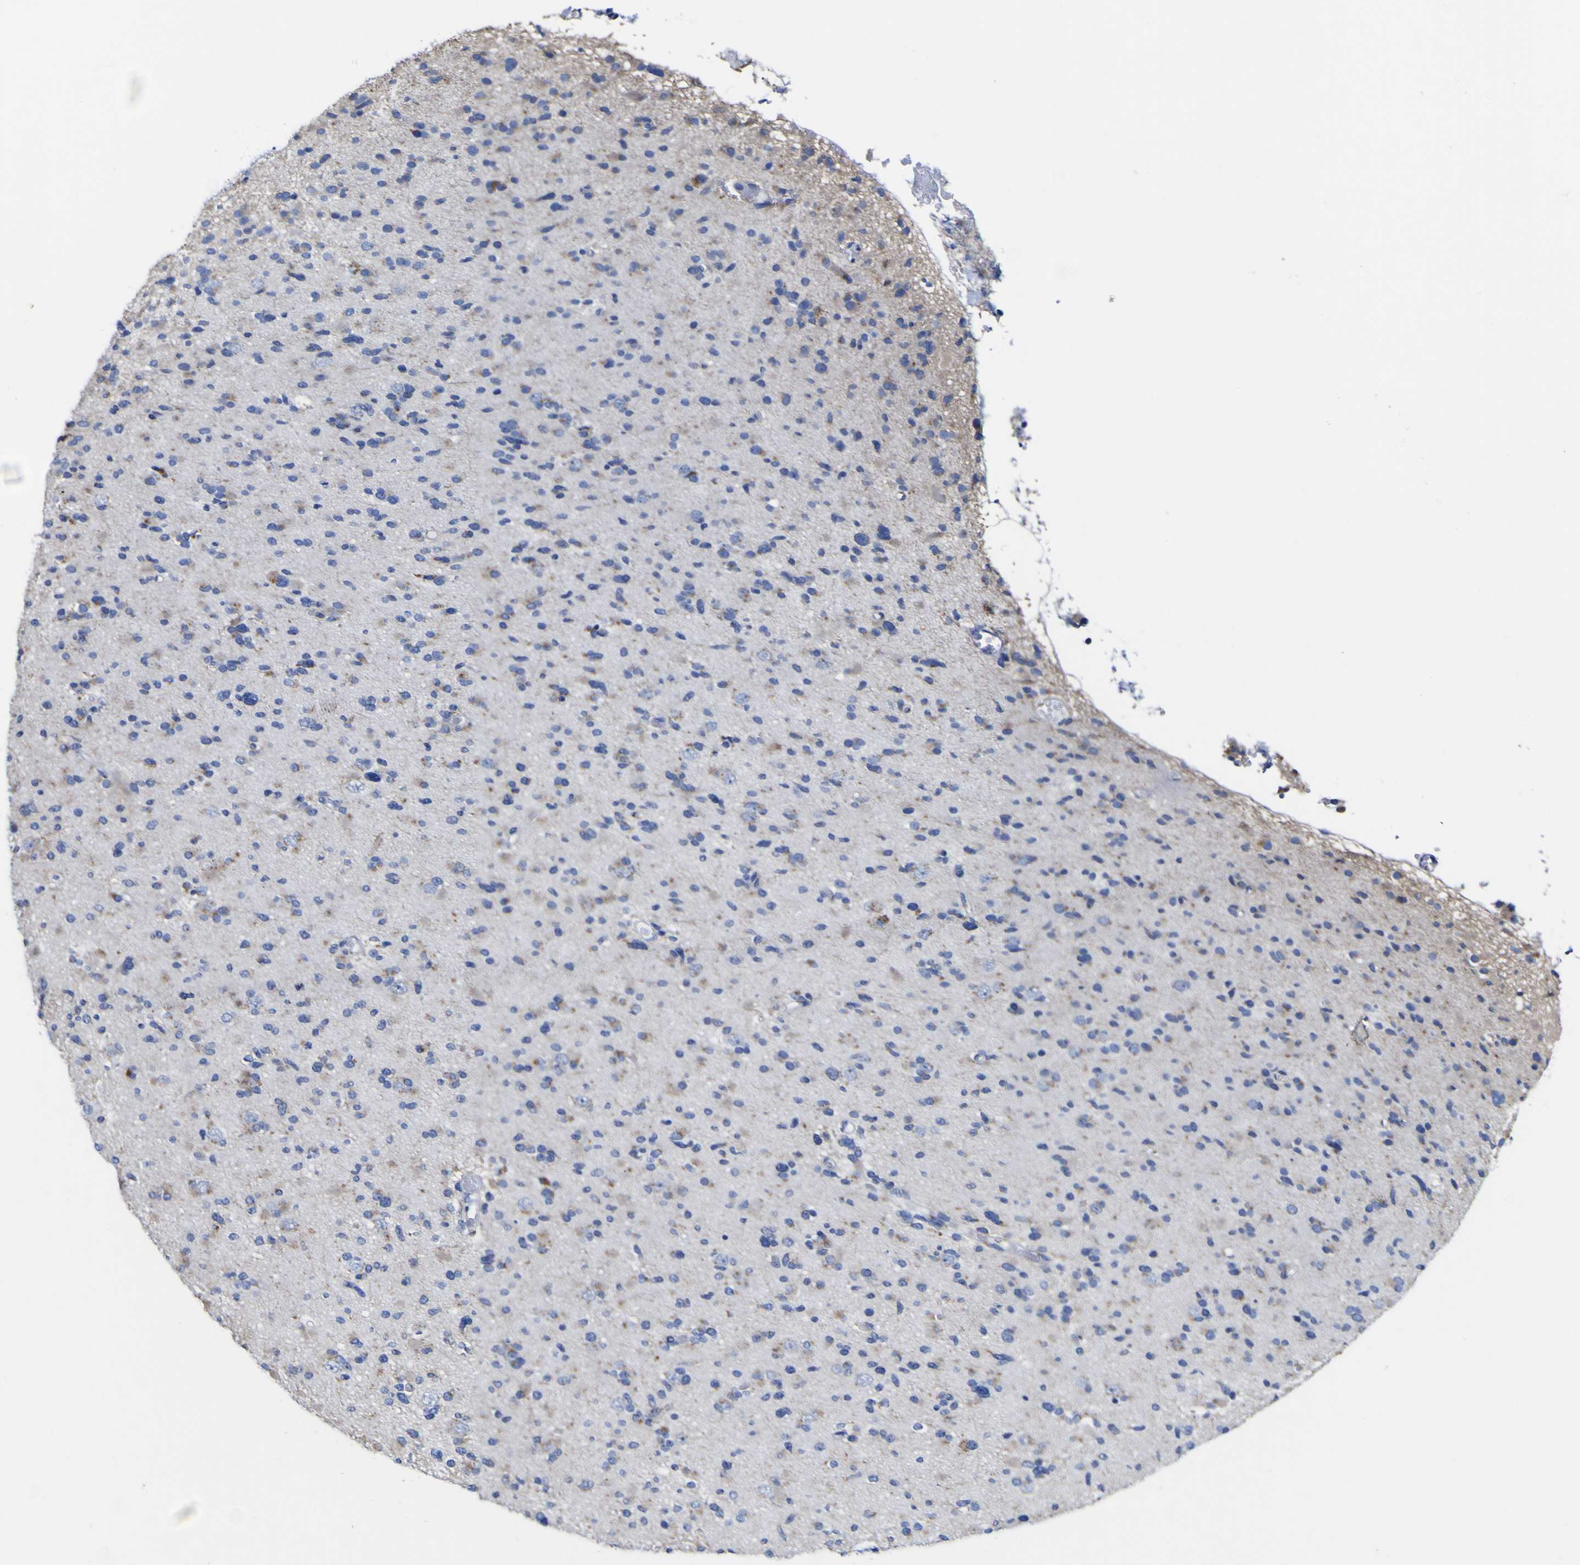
{"staining": {"intensity": "weak", "quantity": "<25%", "location": "cytoplasmic/membranous"}, "tissue": "glioma", "cell_type": "Tumor cells", "image_type": "cancer", "snomed": [{"axis": "morphology", "description": "Glioma, malignant, Low grade"}, {"axis": "topography", "description": "Brain"}], "caption": "High power microscopy histopathology image of an immunohistochemistry photomicrograph of low-grade glioma (malignant), revealing no significant staining in tumor cells.", "gene": "GOLM1", "patient": {"sex": "female", "age": 22}}